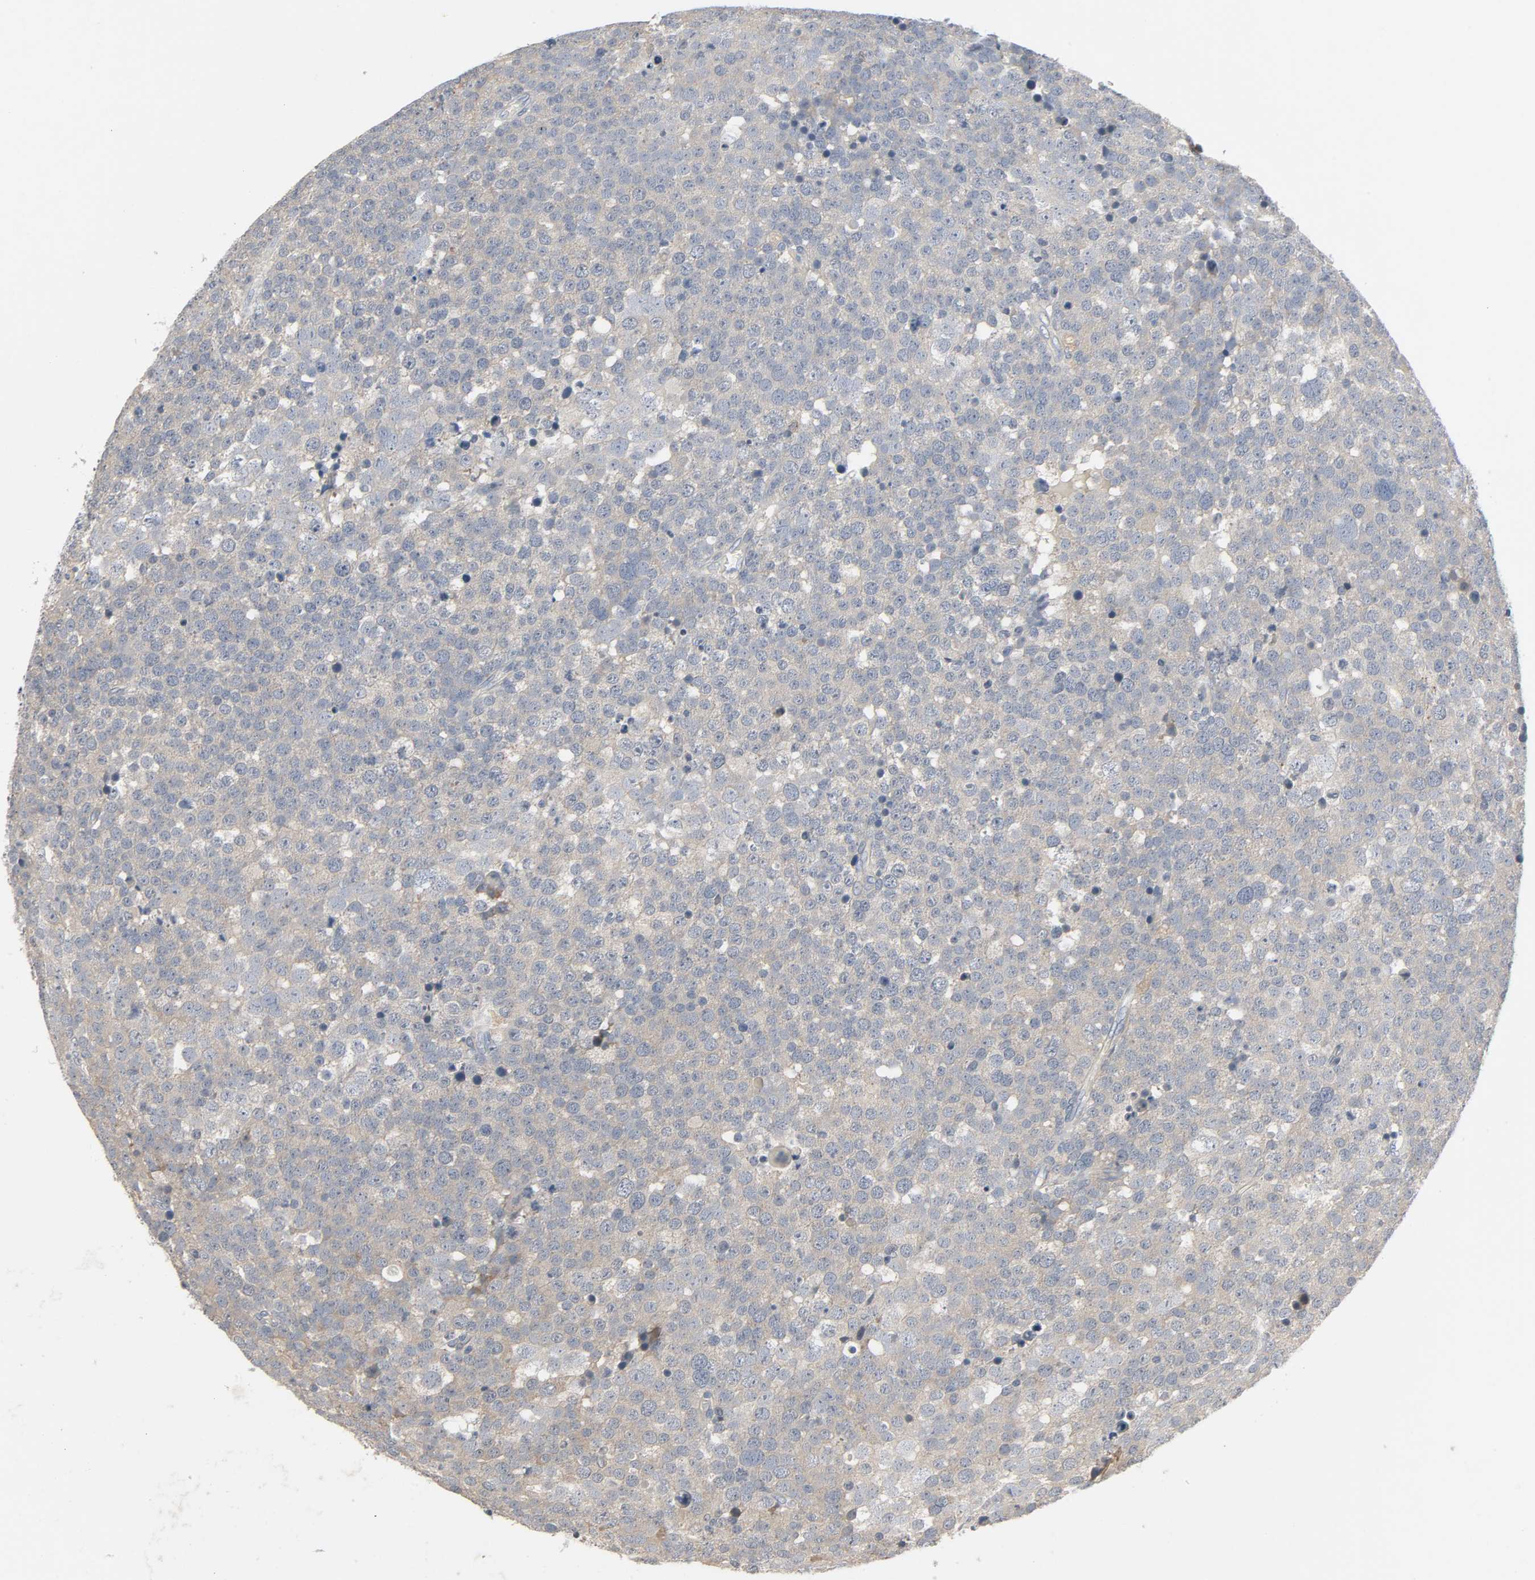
{"staining": {"intensity": "weak", "quantity": "<25%", "location": "cytoplasmic/membranous"}, "tissue": "testis cancer", "cell_type": "Tumor cells", "image_type": "cancer", "snomed": [{"axis": "morphology", "description": "Seminoma, NOS"}, {"axis": "topography", "description": "Testis"}], "caption": "Seminoma (testis) stained for a protein using immunohistochemistry exhibits no expression tumor cells.", "gene": "CD4", "patient": {"sex": "male", "age": 71}}